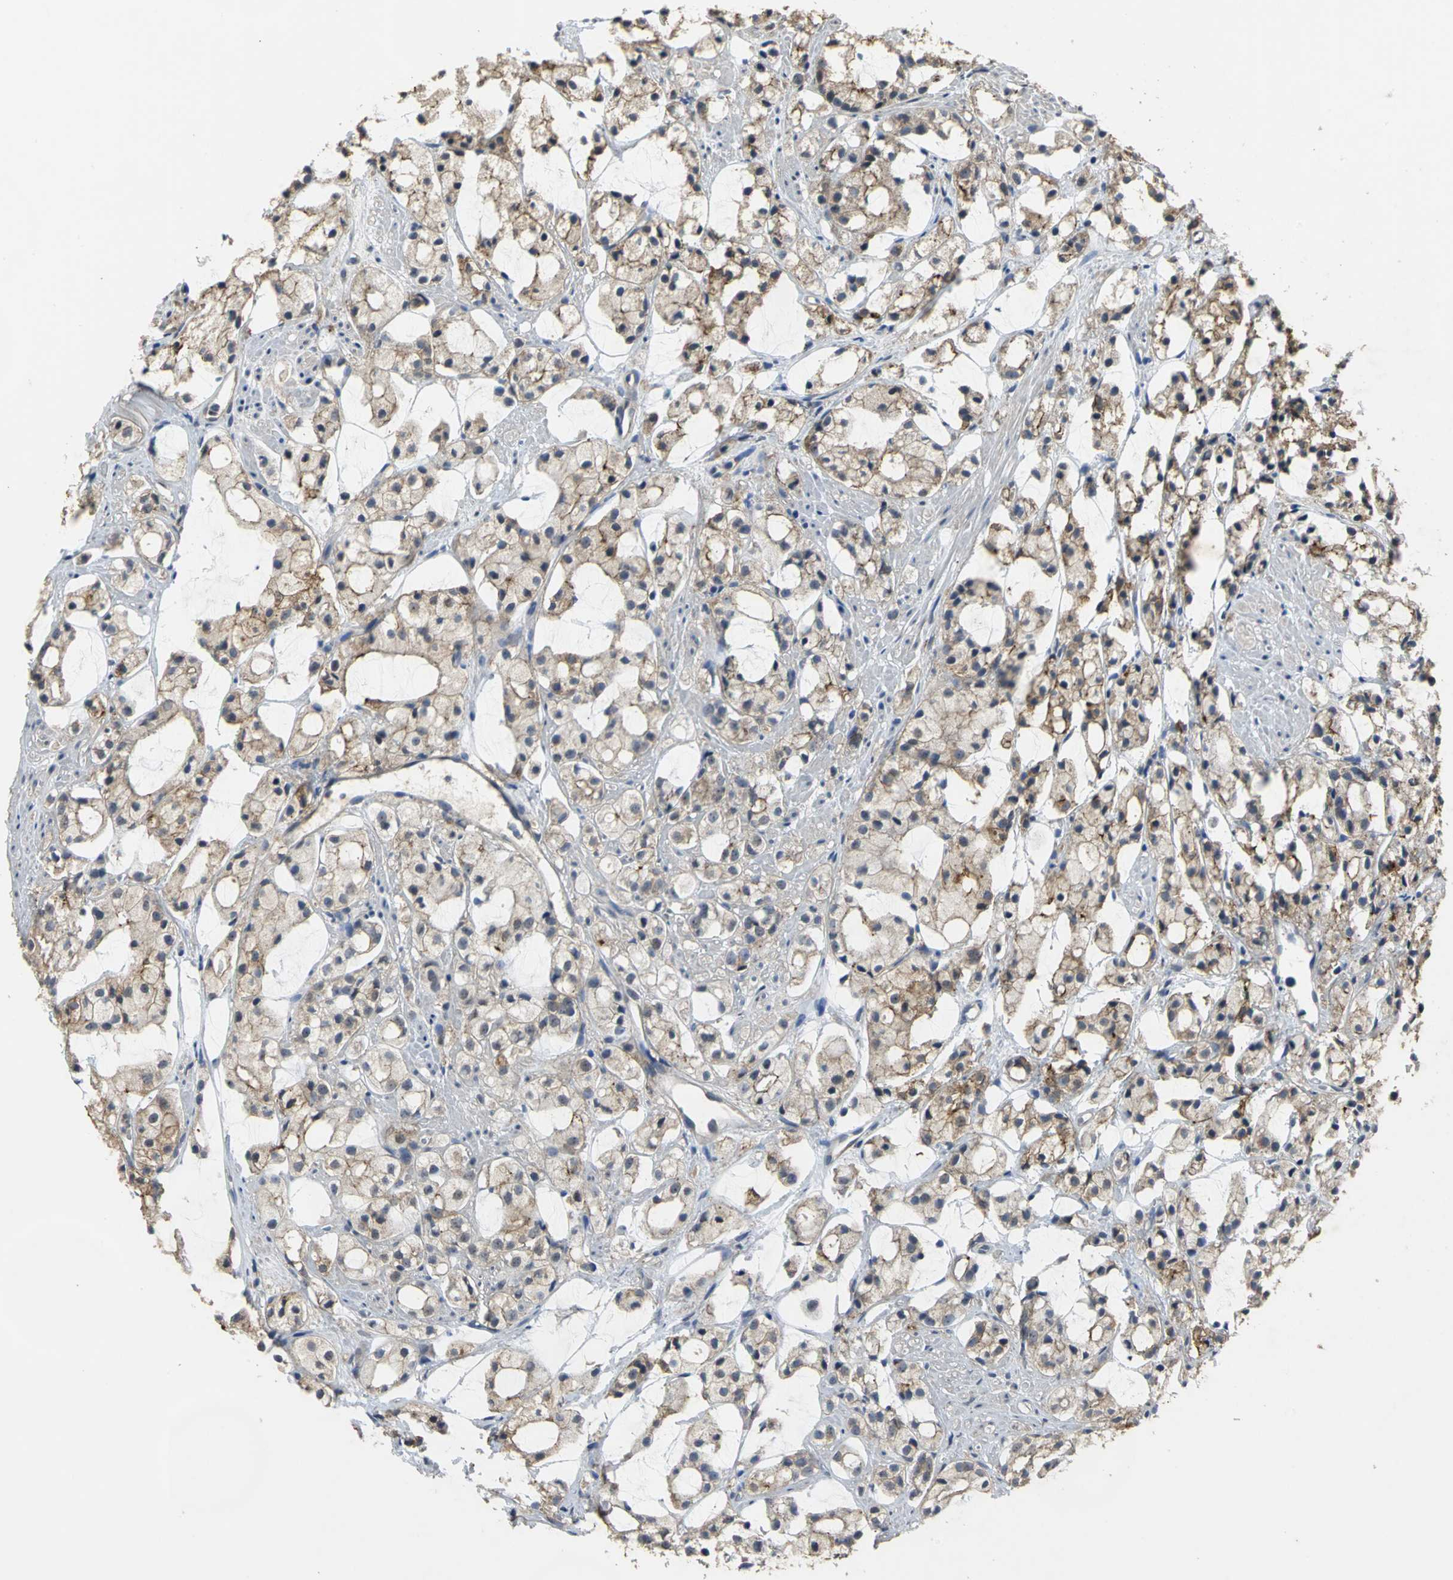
{"staining": {"intensity": "moderate", "quantity": ">75%", "location": "cytoplasmic/membranous"}, "tissue": "prostate cancer", "cell_type": "Tumor cells", "image_type": "cancer", "snomed": [{"axis": "morphology", "description": "Adenocarcinoma, High grade"}, {"axis": "topography", "description": "Prostate"}], "caption": "Protein analysis of prostate cancer tissue displays moderate cytoplasmic/membranous positivity in about >75% of tumor cells. (brown staining indicates protein expression, while blue staining denotes nuclei).", "gene": "OCLN", "patient": {"sex": "male", "age": 85}}